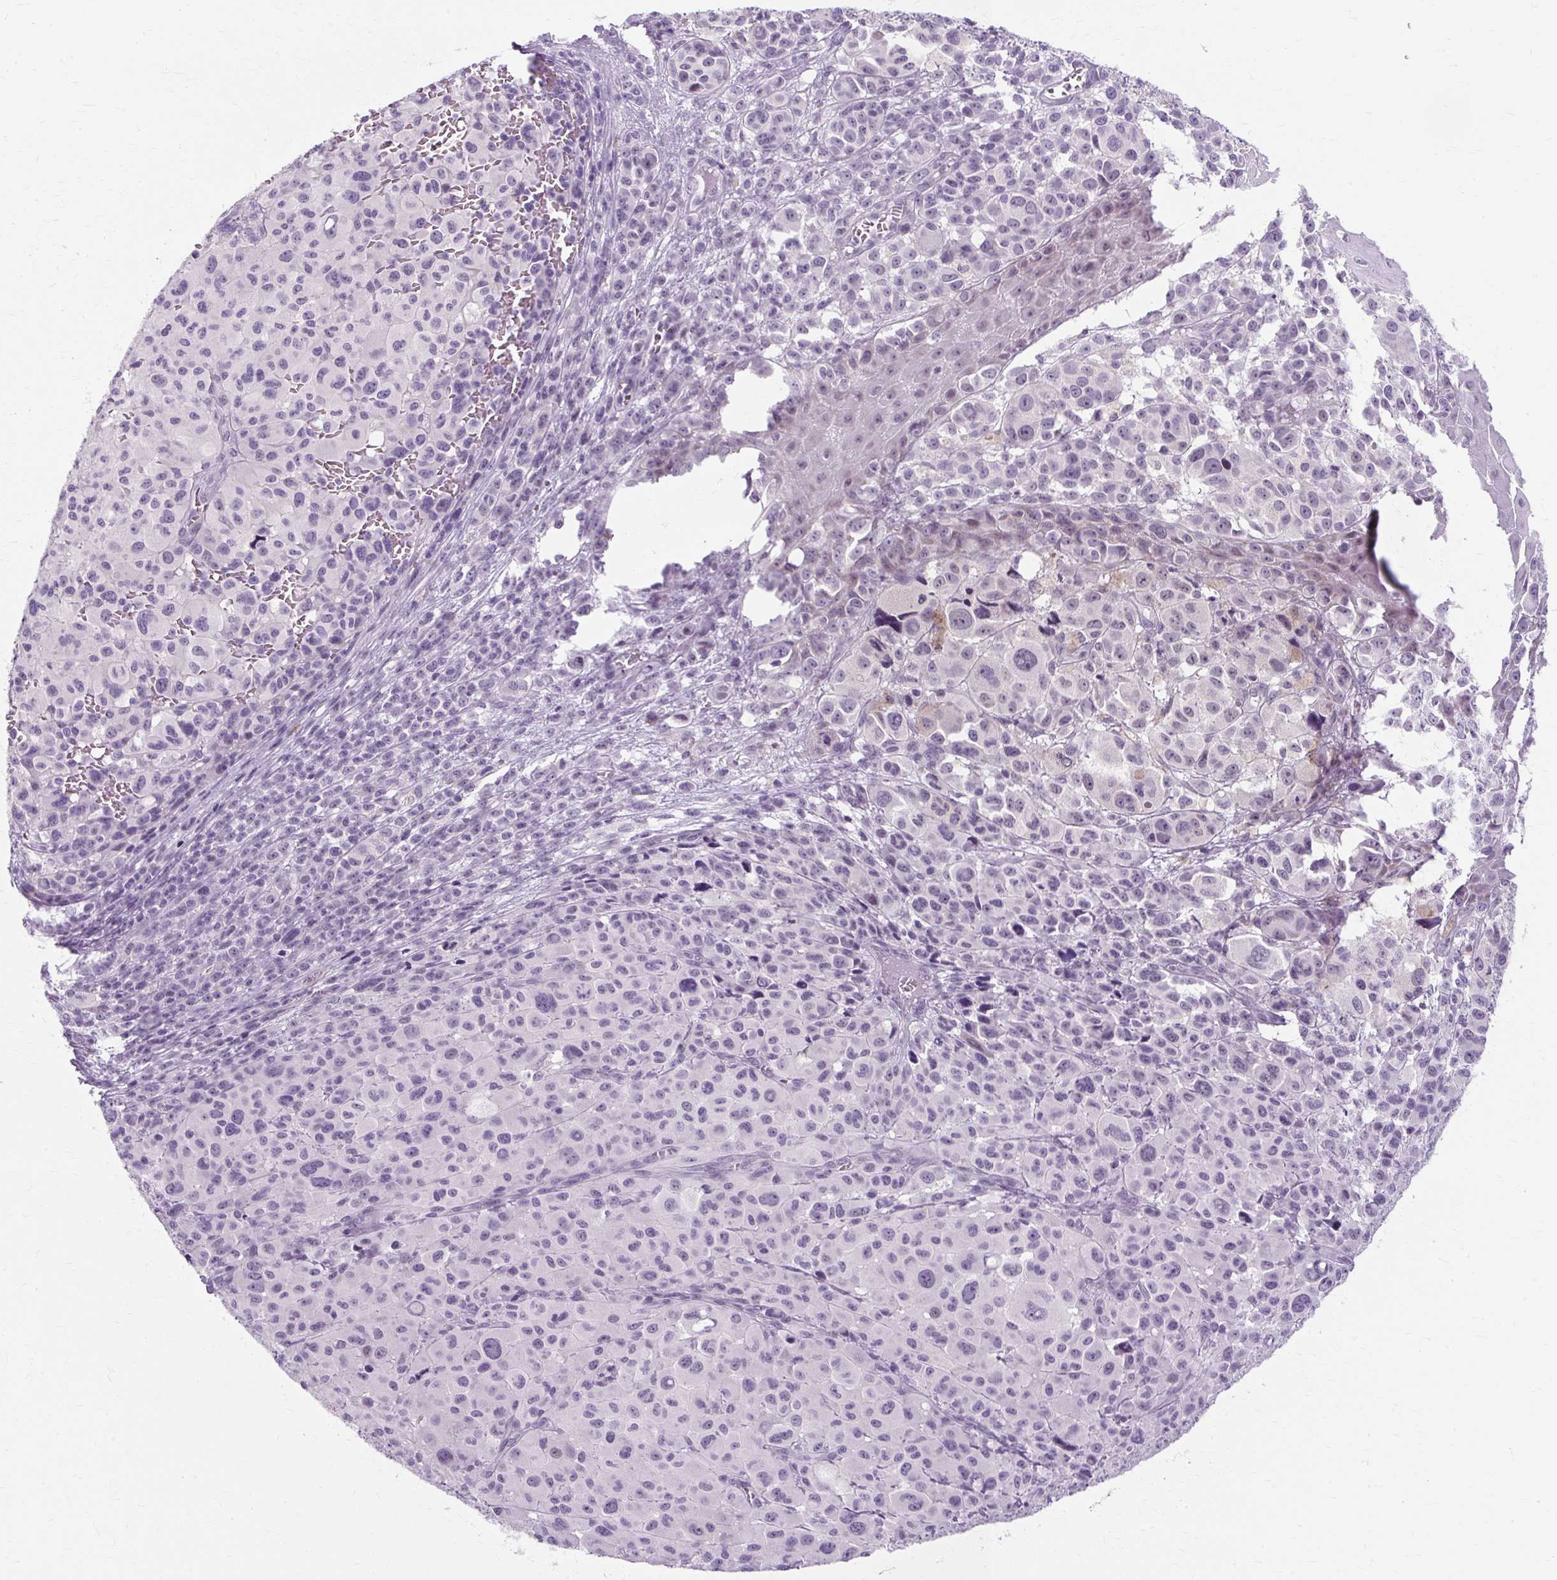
{"staining": {"intensity": "negative", "quantity": "none", "location": "none"}, "tissue": "melanoma", "cell_type": "Tumor cells", "image_type": "cancer", "snomed": [{"axis": "morphology", "description": "Malignant melanoma, NOS"}, {"axis": "topography", "description": "Skin"}], "caption": "High magnification brightfield microscopy of malignant melanoma stained with DAB (brown) and counterstained with hematoxylin (blue): tumor cells show no significant positivity.", "gene": "RYBP", "patient": {"sex": "female", "age": 74}}